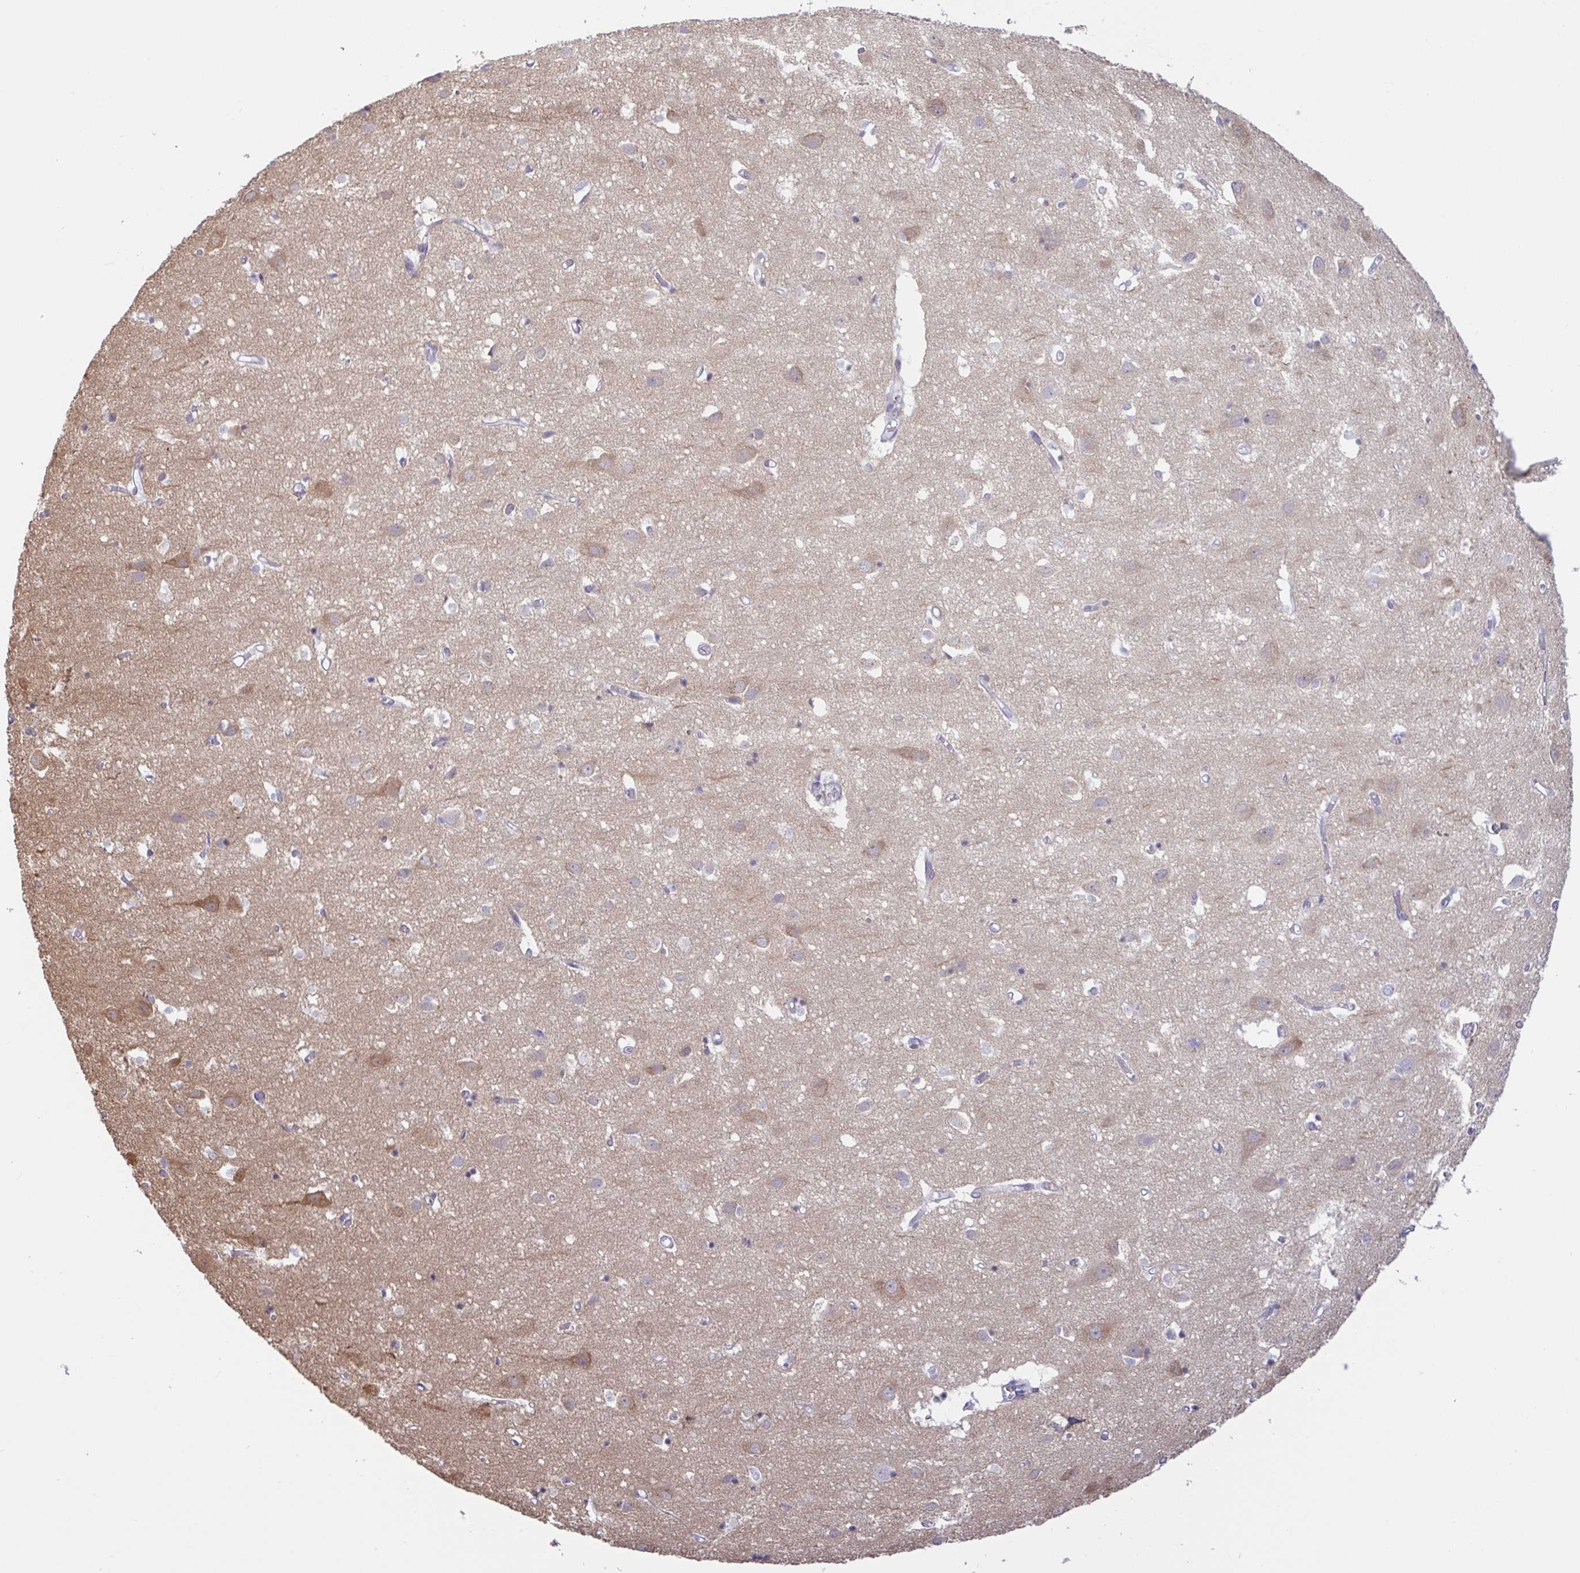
{"staining": {"intensity": "negative", "quantity": "none", "location": "none"}, "tissue": "cerebral cortex", "cell_type": "Endothelial cells", "image_type": "normal", "snomed": [{"axis": "morphology", "description": "Normal tissue, NOS"}, {"axis": "topography", "description": "Cerebral cortex"}], "caption": "IHC image of benign cerebral cortex stained for a protein (brown), which displays no expression in endothelial cells.", "gene": "HYPK", "patient": {"sex": "male", "age": 70}}